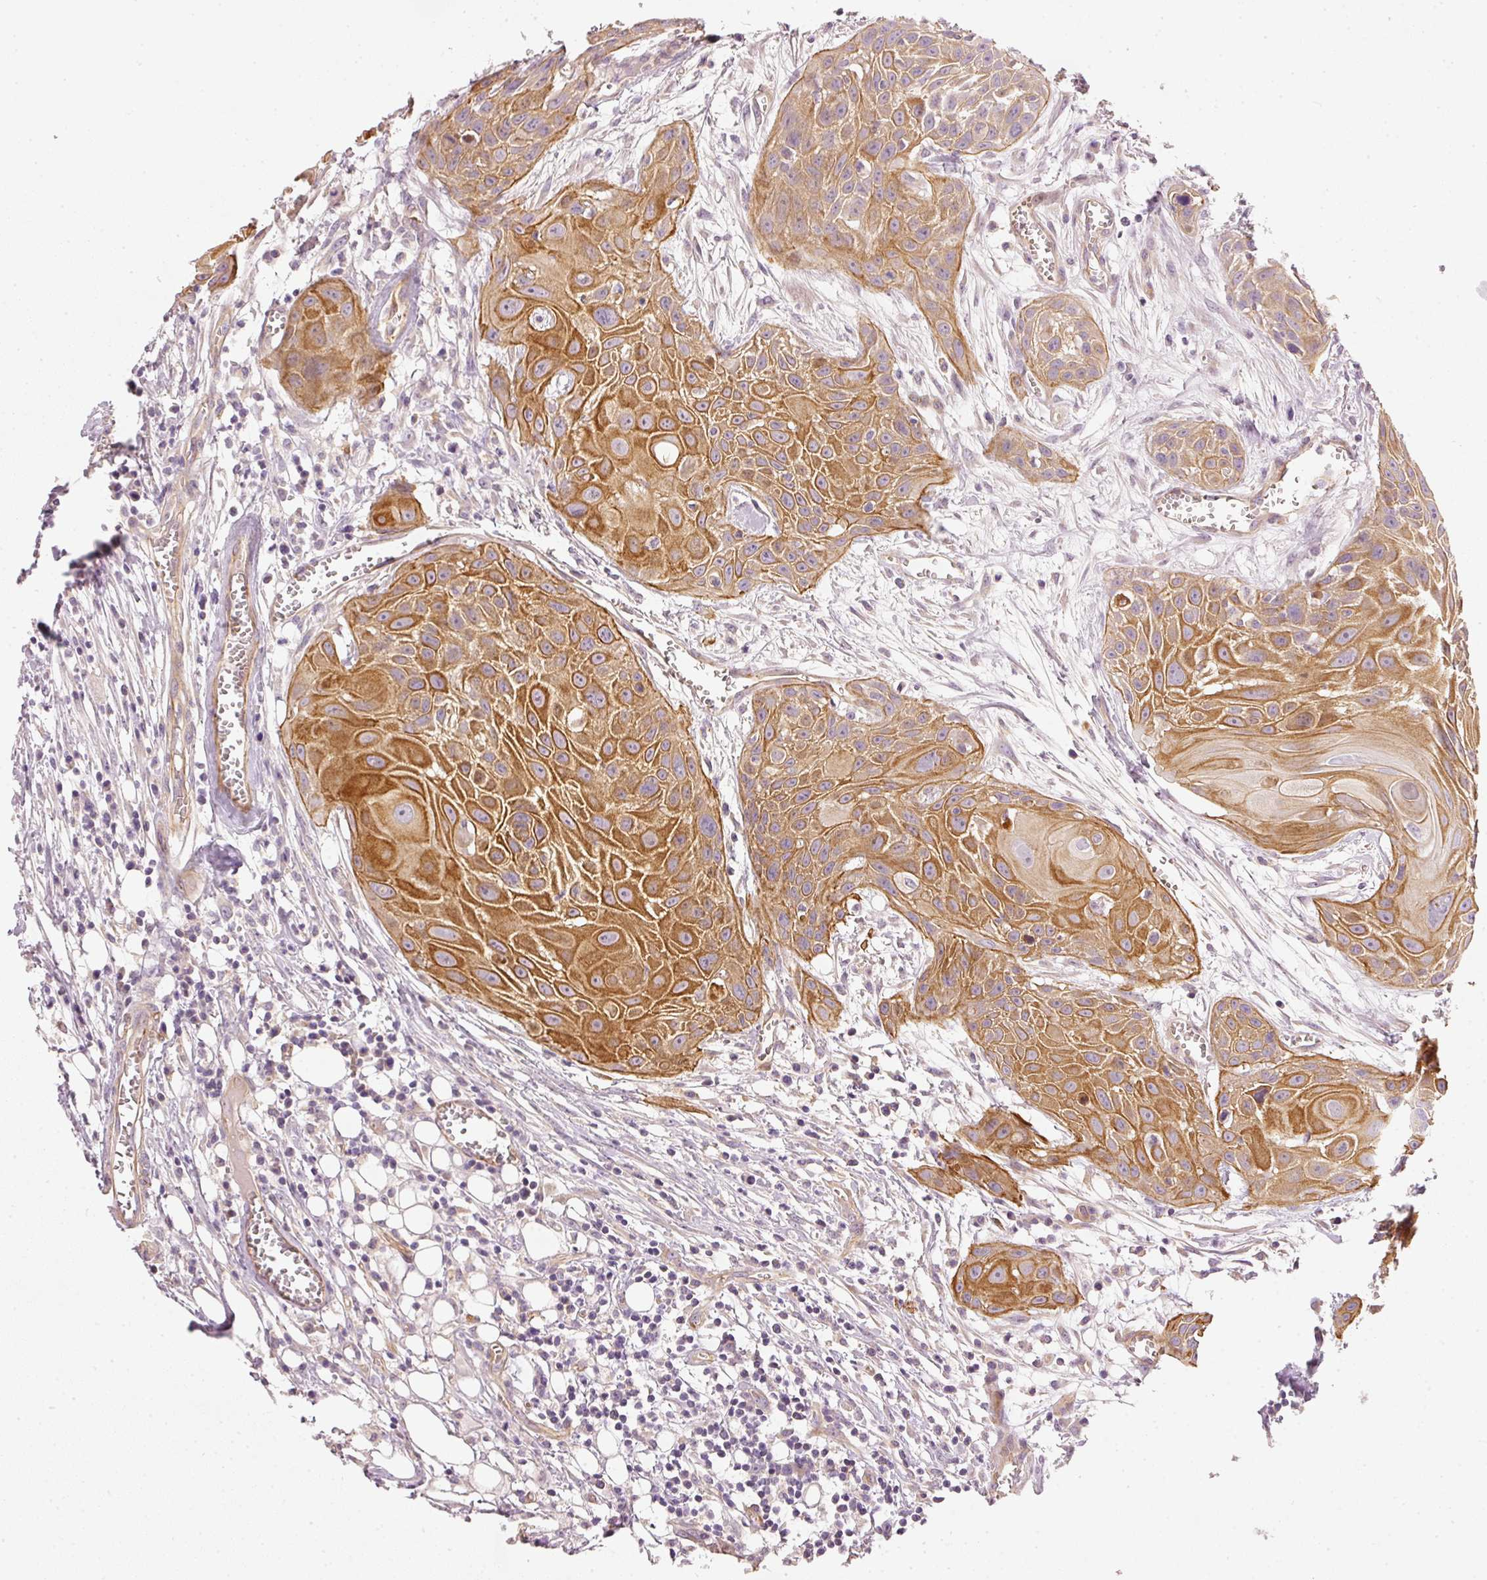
{"staining": {"intensity": "strong", "quantity": "25%-75%", "location": "cytoplasmic/membranous"}, "tissue": "head and neck cancer", "cell_type": "Tumor cells", "image_type": "cancer", "snomed": [{"axis": "morphology", "description": "Squamous cell carcinoma, NOS"}, {"axis": "topography", "description": "Lymph node"}, {"axis": "topography", "description": "Salivary gland"}, {"axis": "topography", "description": "Head-Neck"}], "caption": "Immunohistochemistry of squamous cell carcinoma (head and neck) demonstrates high levels of strong cytoplasmic/membranous positivity in about 25%-75% of tumor cells.", "gene": "OSR2", "patient": {"sex": "female", "age": 74}}